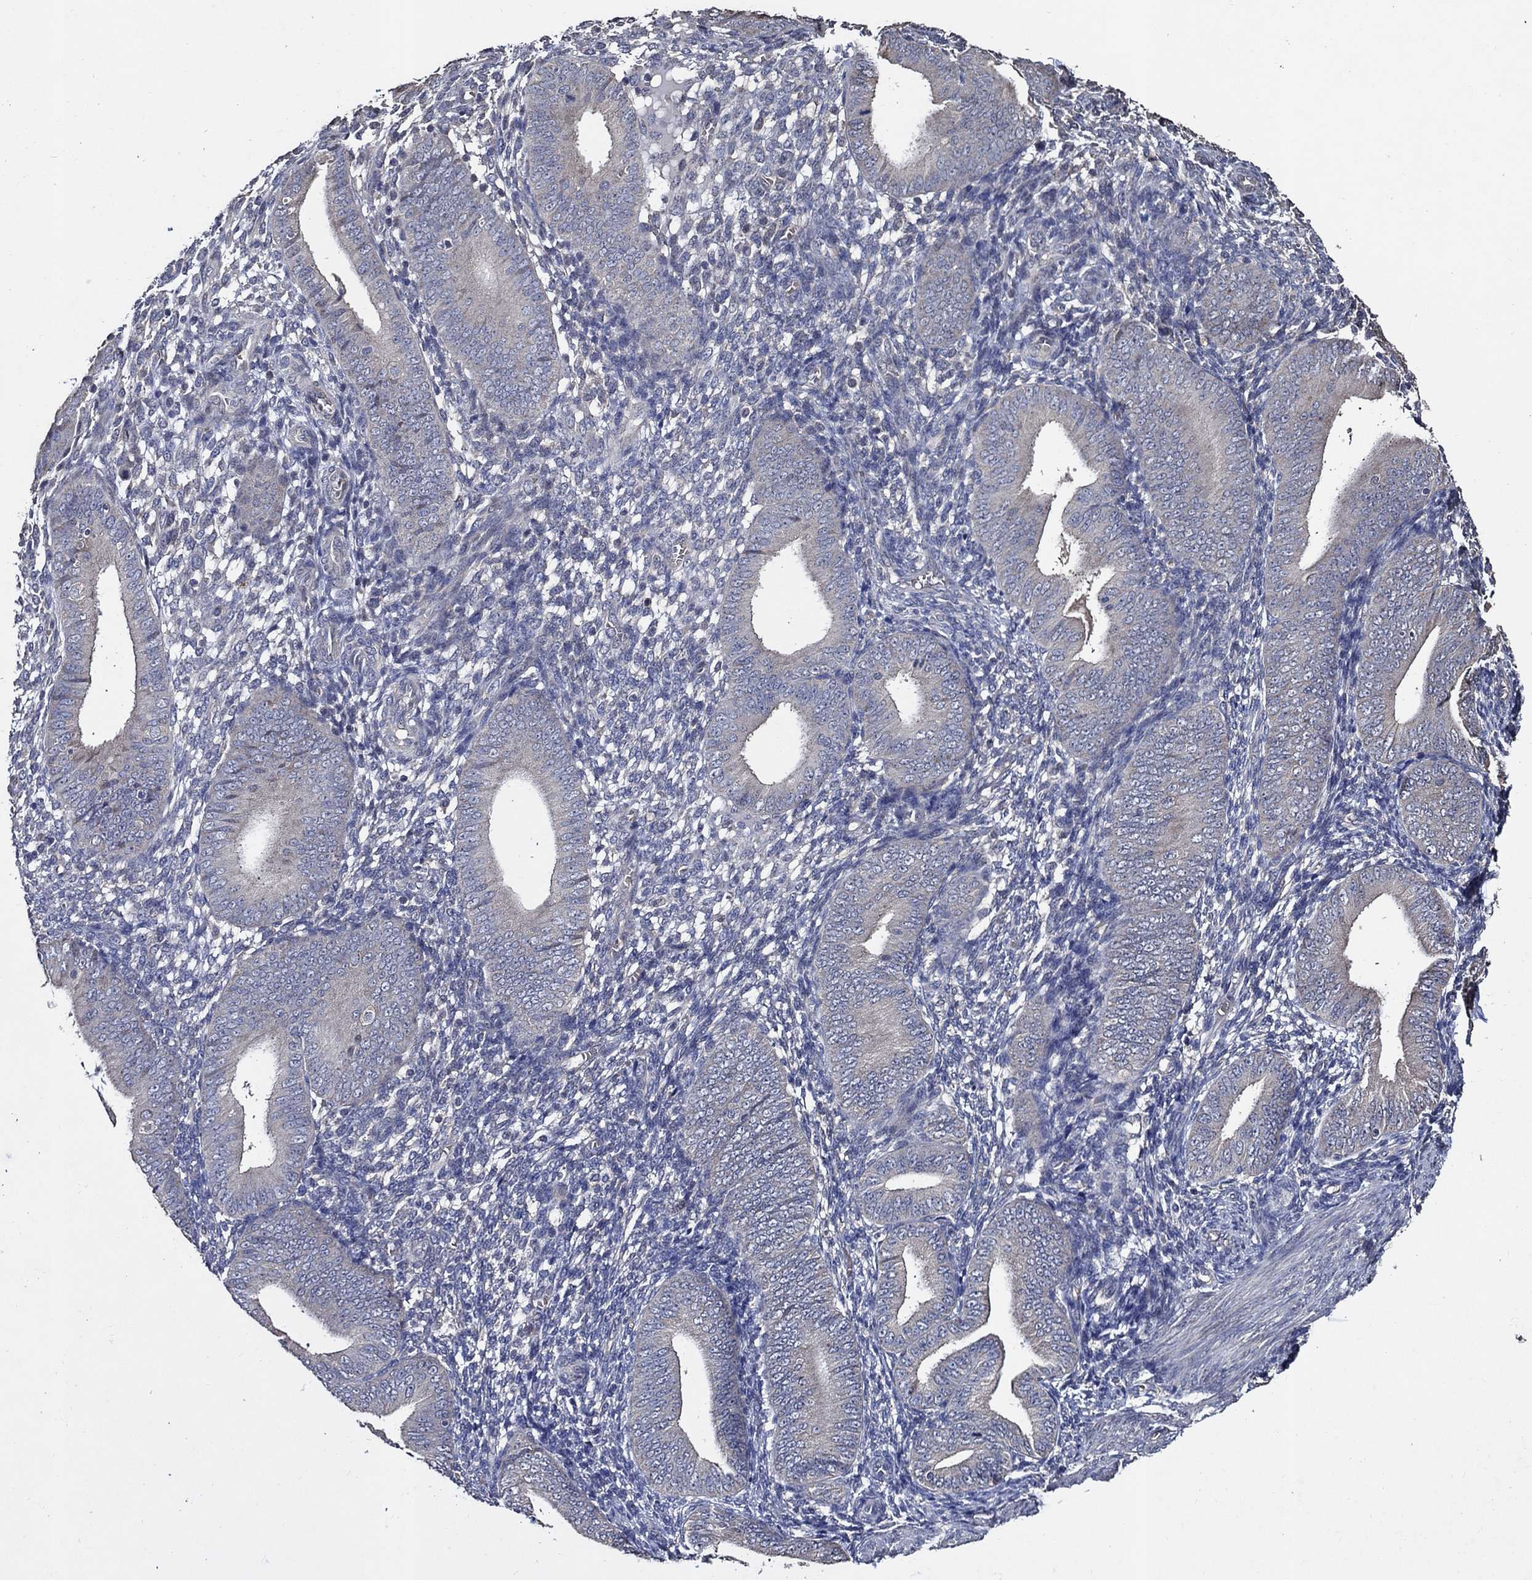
{"staining": {"intensity": "negative", "quantity": "none", "location": "none"}, "tissue": "endometrium", "cell_type": "Cells in endometrial stroma", "image_type": "normal", "snomed": [{"axis": "morphology", "description": "Normal tissue, NOS"}, {"axis": "topography", "description": "Endometrium"}], "caption": "Cells in endometrial stroma are negative for protein expression in unremarkable human endometrium. (Stains: DAB IHC with hematoxylin counter stain, Microscopy: brightfield microscopy at high magnification).", "gene": "HAP1", "patient": {"sex": "female", "age": 39}}